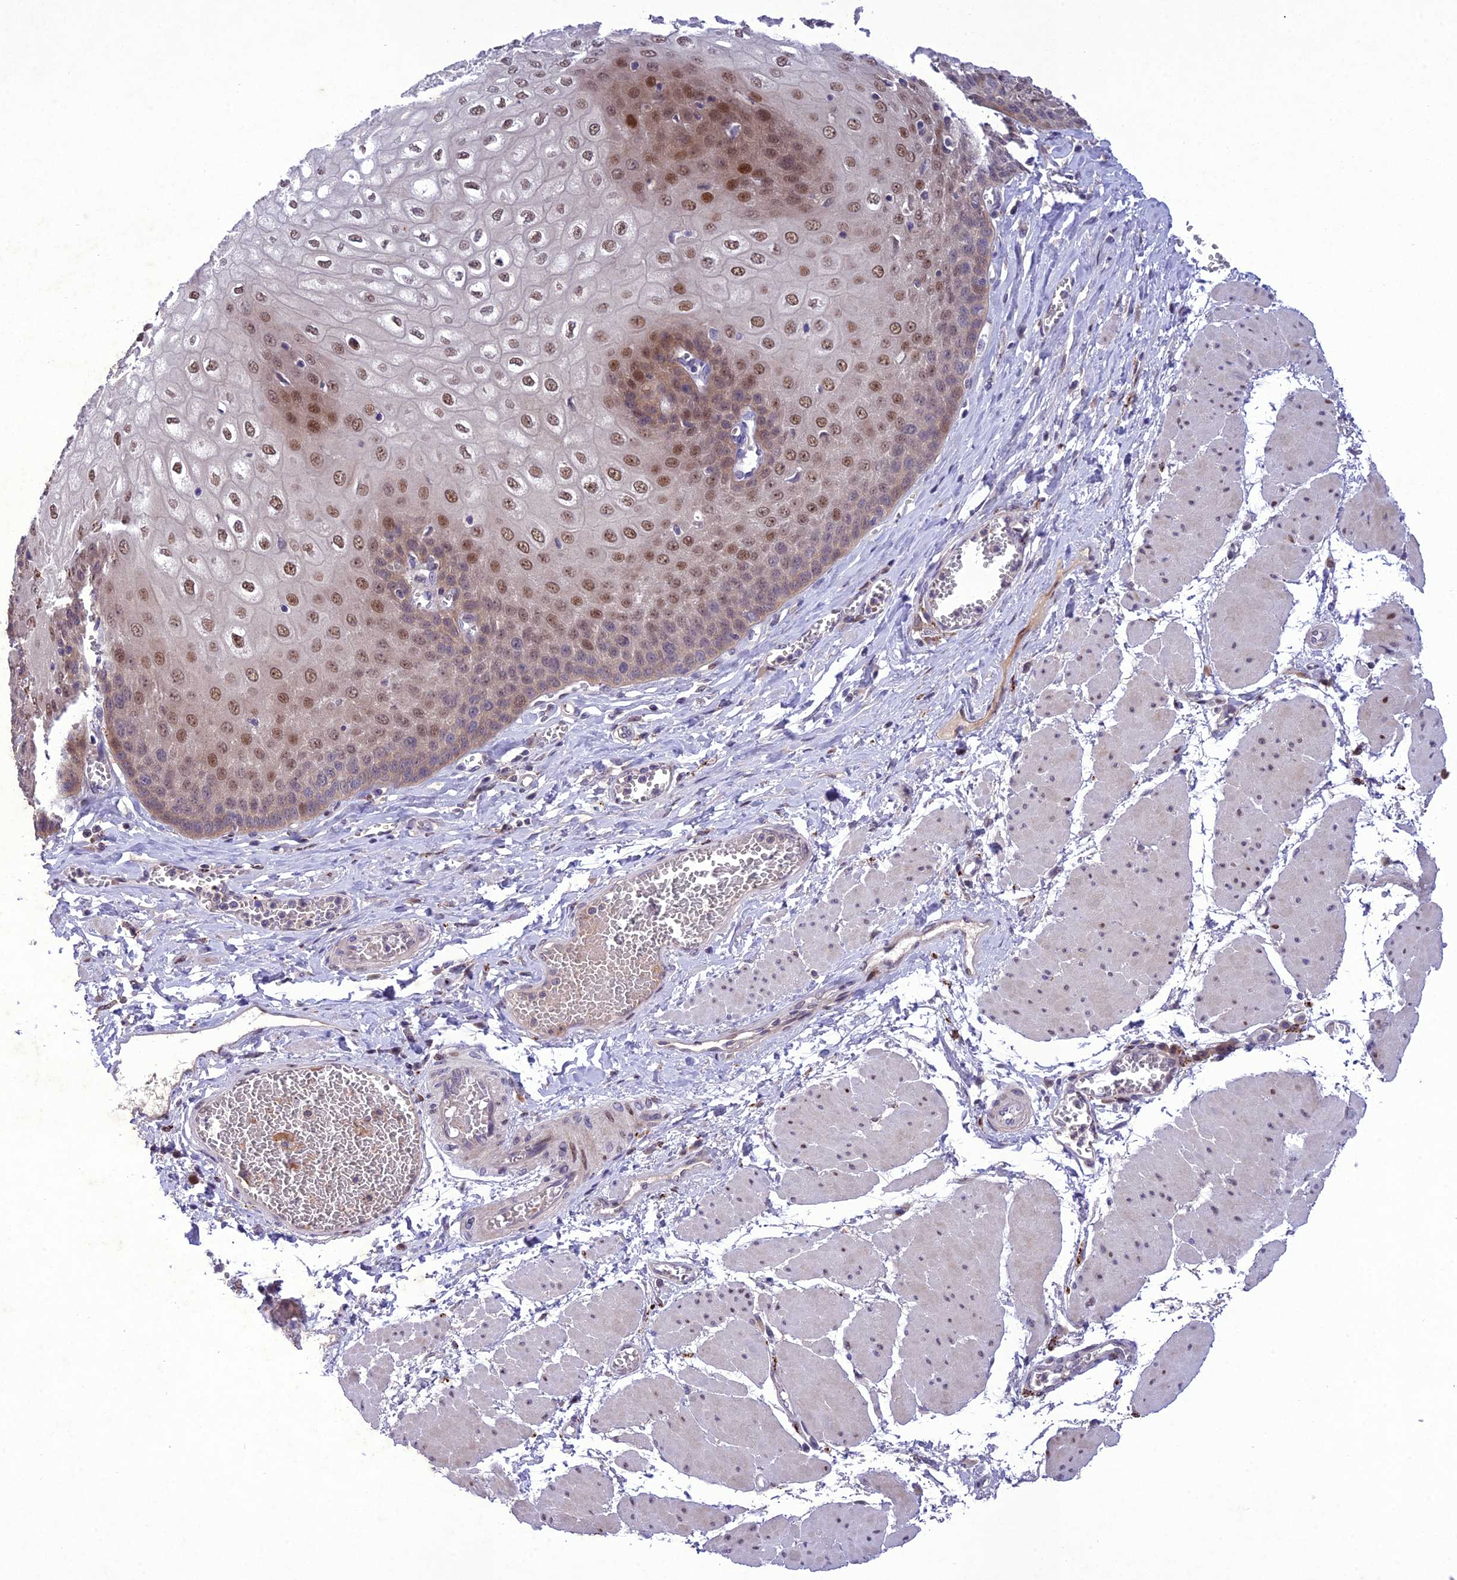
{"staining": {"intensity": "moderate", "quantity": ">75%", "location": "nuclear"}, "tissue": "esophagus", "cell_type": "Squamous epithelial cells", "image_type": "normal", "snomed": [{"axis": "morphology", "description": "Normal tissue, NOS"}, {"axis": "topography", "description": "Esophagus"}], "caption": "A brown stain labels moderate nuclear positivity of a protein in squamous epithelial cells of benign human esophagus. The staining is performed using DAB (3,3'-diaminobenzidine) brown chromogen to label protein expression. The nuclei are counter-stained blue using hematoxylin.", "gene": "ANKRD52", "patient": {"sex": "male", "age": 60}}